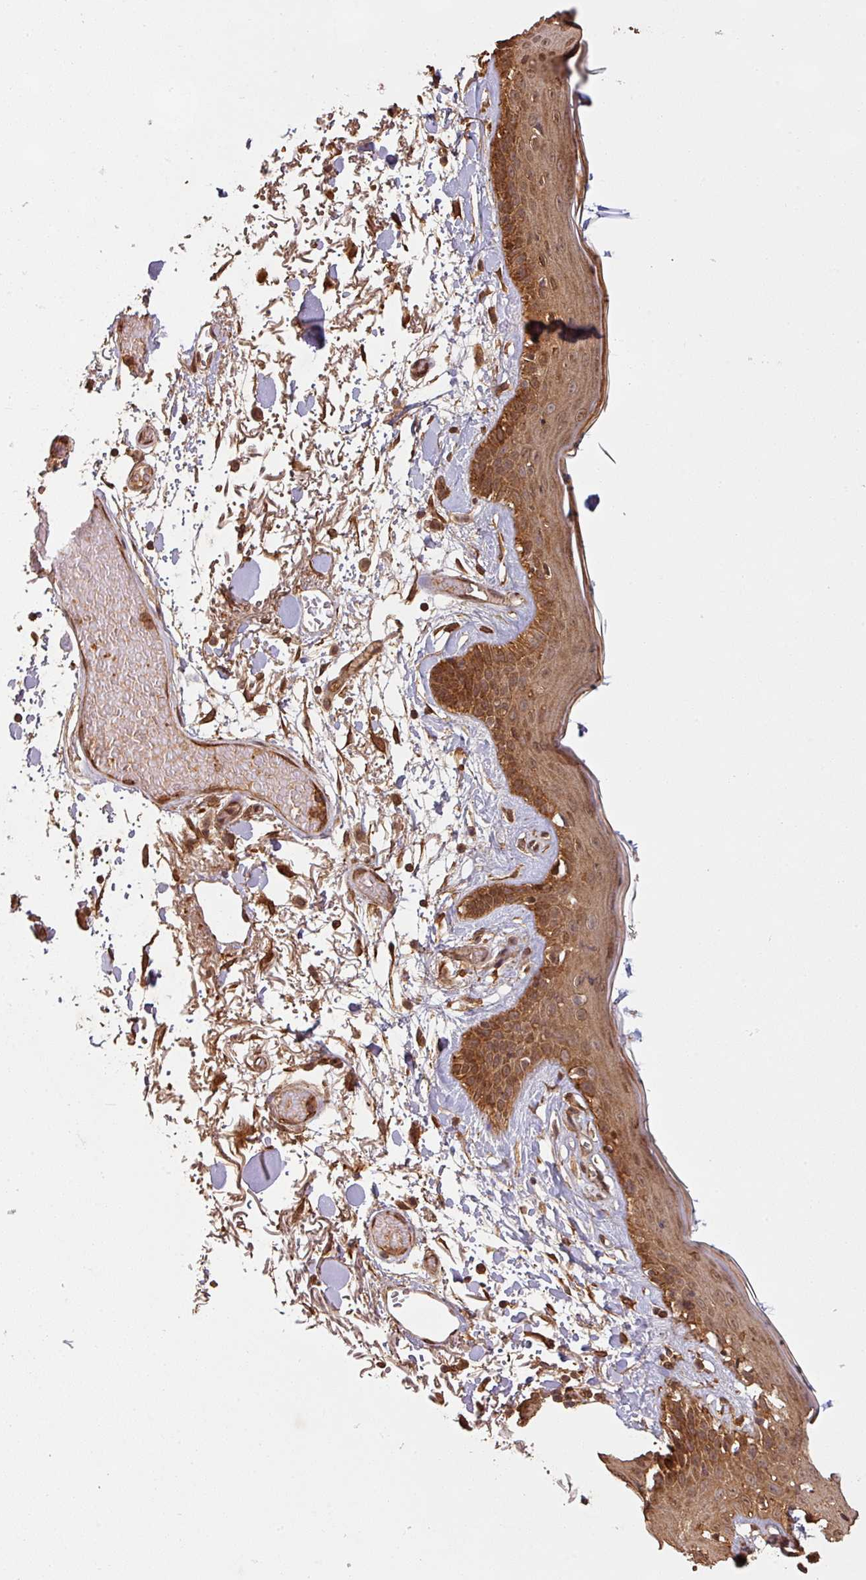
{"staining": {"intensity": "strong", "quantity": ">75%", "location": "cytoplasmic/membranous"}, "tissue": "skin", "cell_type": "Fibroblasts", "image_type": "normal", "snomed": [{"axis": "morphology", "description": "Normal tissue, NOS"}, {"axis": "topography", "description": "Skin"}], "caption": "An image of human skin stained for a protein displays strong cytoplasmic/membranous brown staining in fibroblasts. Nuclei are stained in blue.", "gene": "ZNF322", "patient": {"sex": "male", "age": 79}}